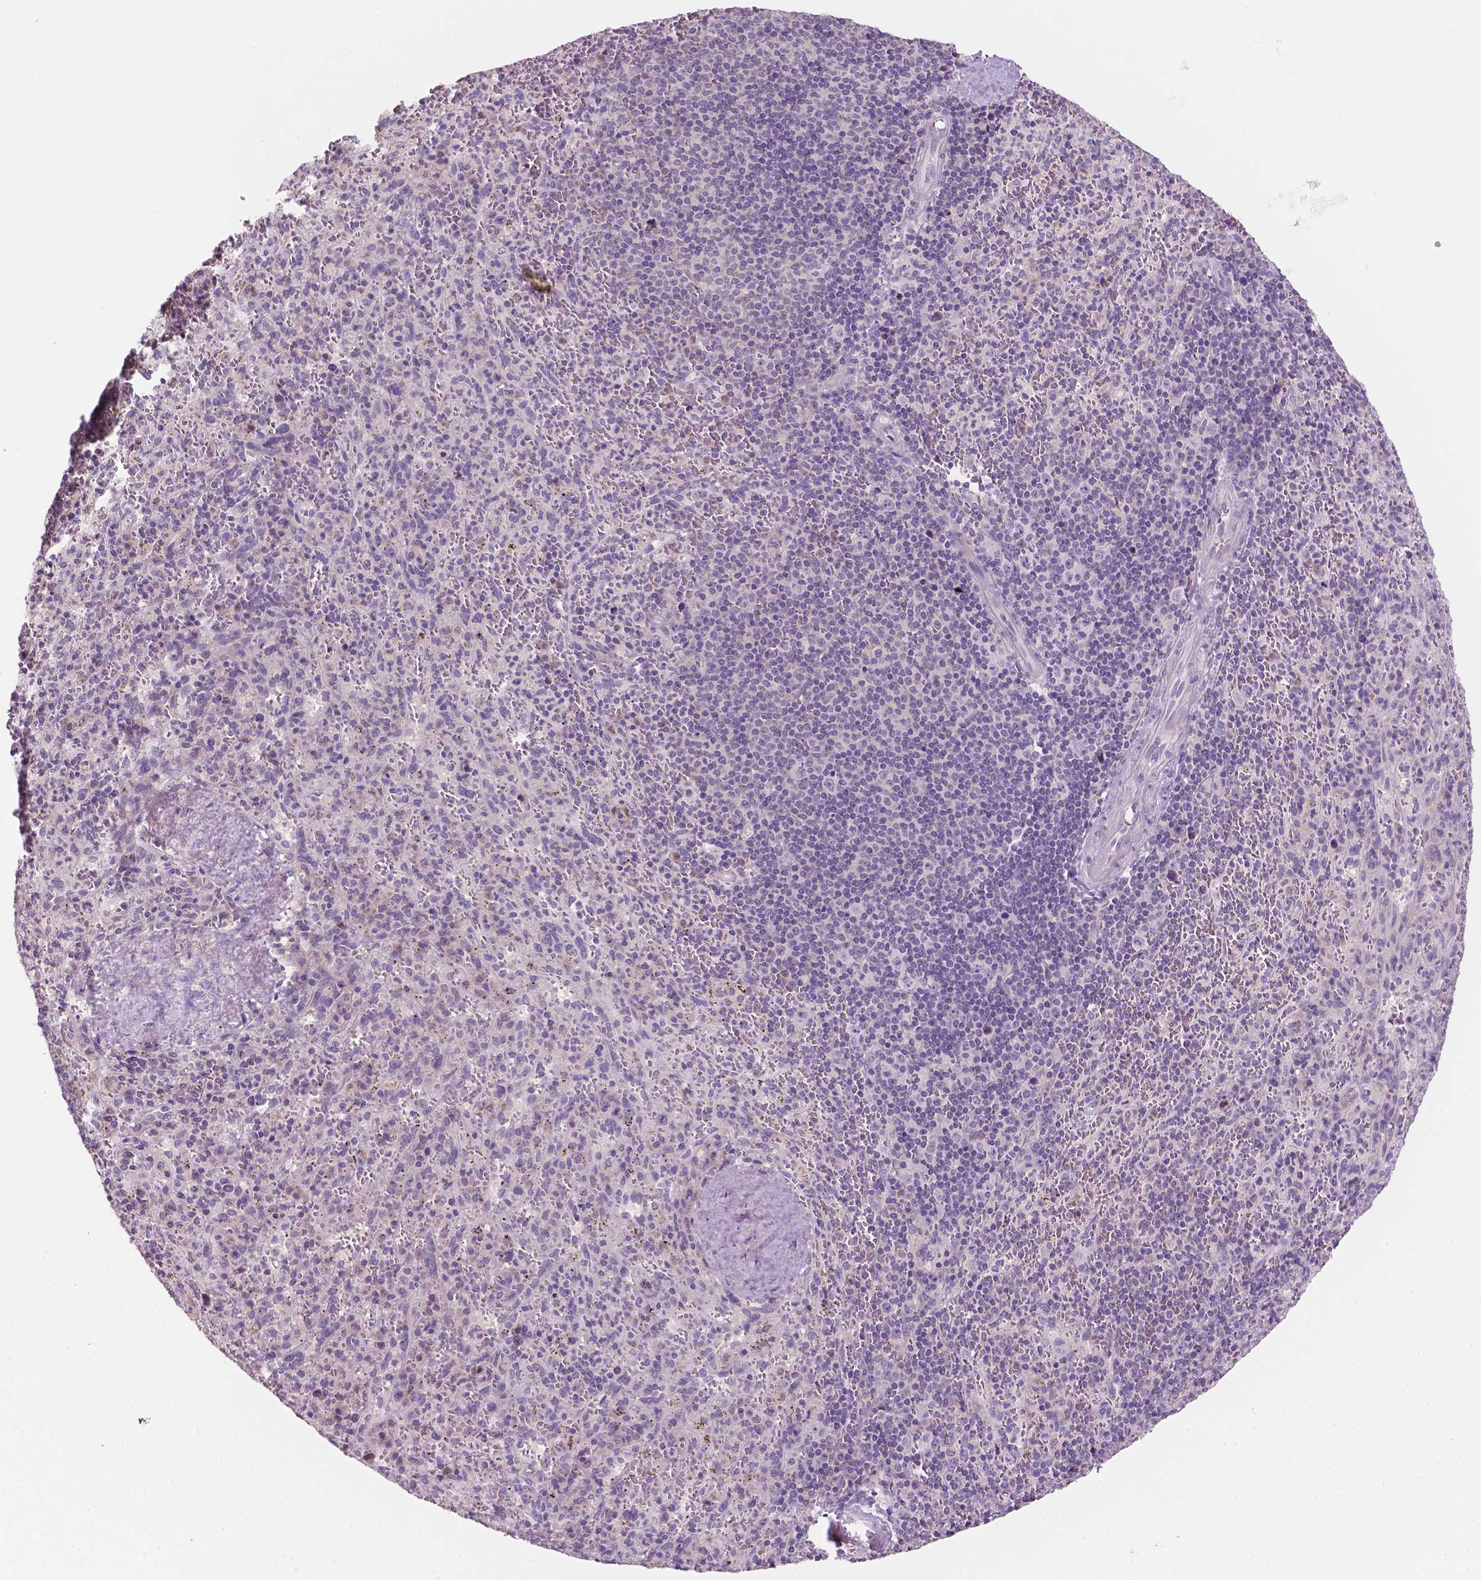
{"staining": {"intensity": "negative", "quantity": "none", "location": "none"}, "tissue": "spleen", "cell_type": "Cells in red pulp", "image_type": "normal", "snomed": [{"axis": "morphology", "description": "Normal tissue, NOS"}, {"axis": "topography", "description": "Spleen"}], "caption": "High magnification brightfield microscopy of normal spleen stained with DAB (brown) and counterstained with hematoxylin (blue): cells in red pulp show no significant positivity. (DAB (3,3'-diaminobenzidine) immunohistochemistry (IHC), high magnification).", "gene": "MKRN2OS", "patient": {"sex": "male", "age": 57}}